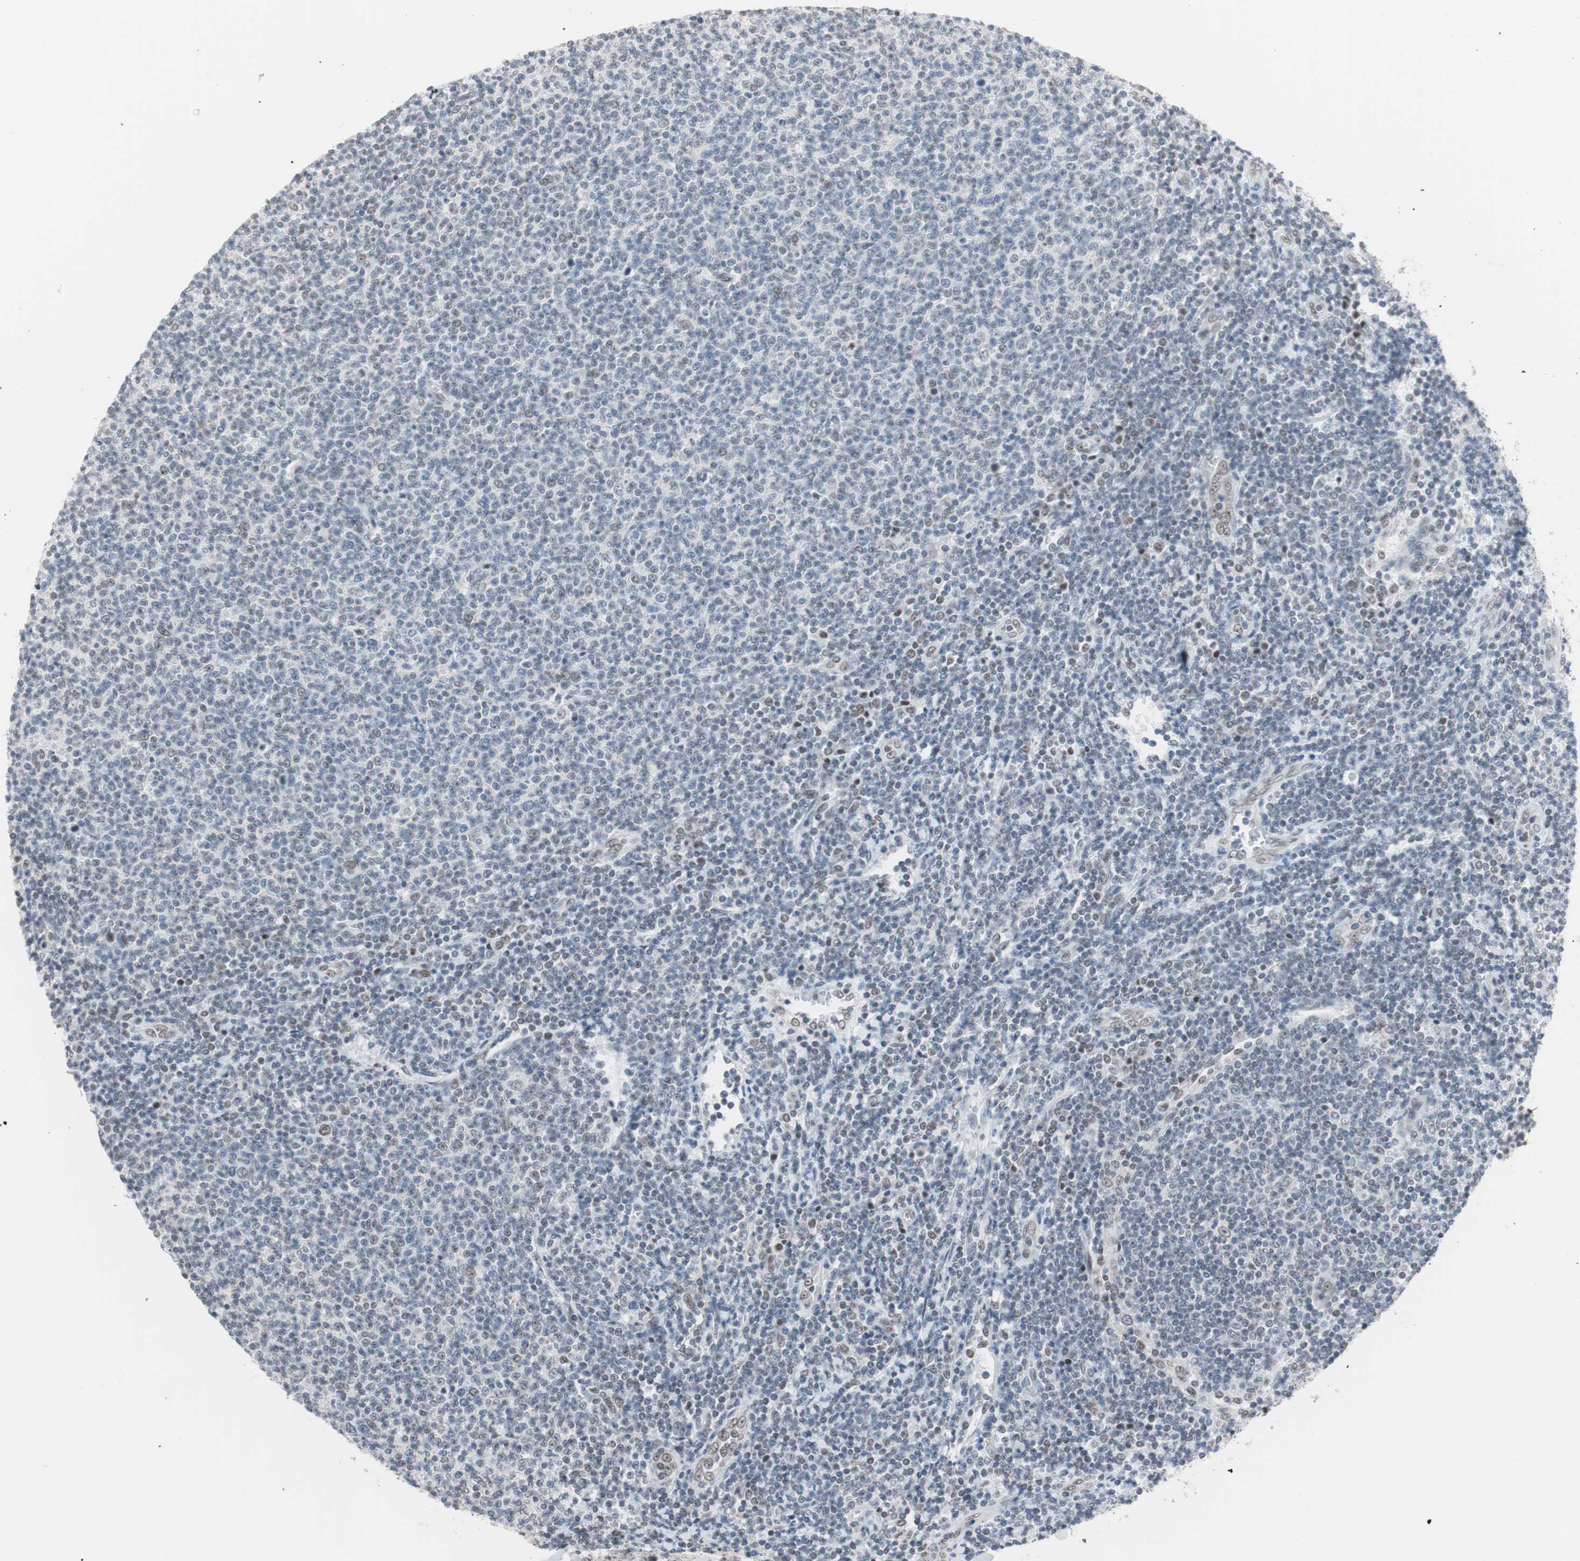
{"staining": {"intensity": "weak", "quantity": "<25%", "location": "nuclear"}, "tissue": "lymphoma", "cell_type": "Tumor cells", "image_type": "cancer", "snomed": [{"axis": "morphology", "description": "Malignant lymphoma, non-Hodgkin's type, Low grade"}, {"axis": "topography", "description": "Lymph node"}], "caption": "IHC of human lymphoma shows no positivity in tumor cells. The staining was performed using DAB (3,3'-diaminobenzidine) to visualize the protein expression in brown, while the nuclei were stained in blue with hematoxylin (Magnification: 20x).", "gene": "LIG3", "patient": {"sex": "male", "age": 66}}